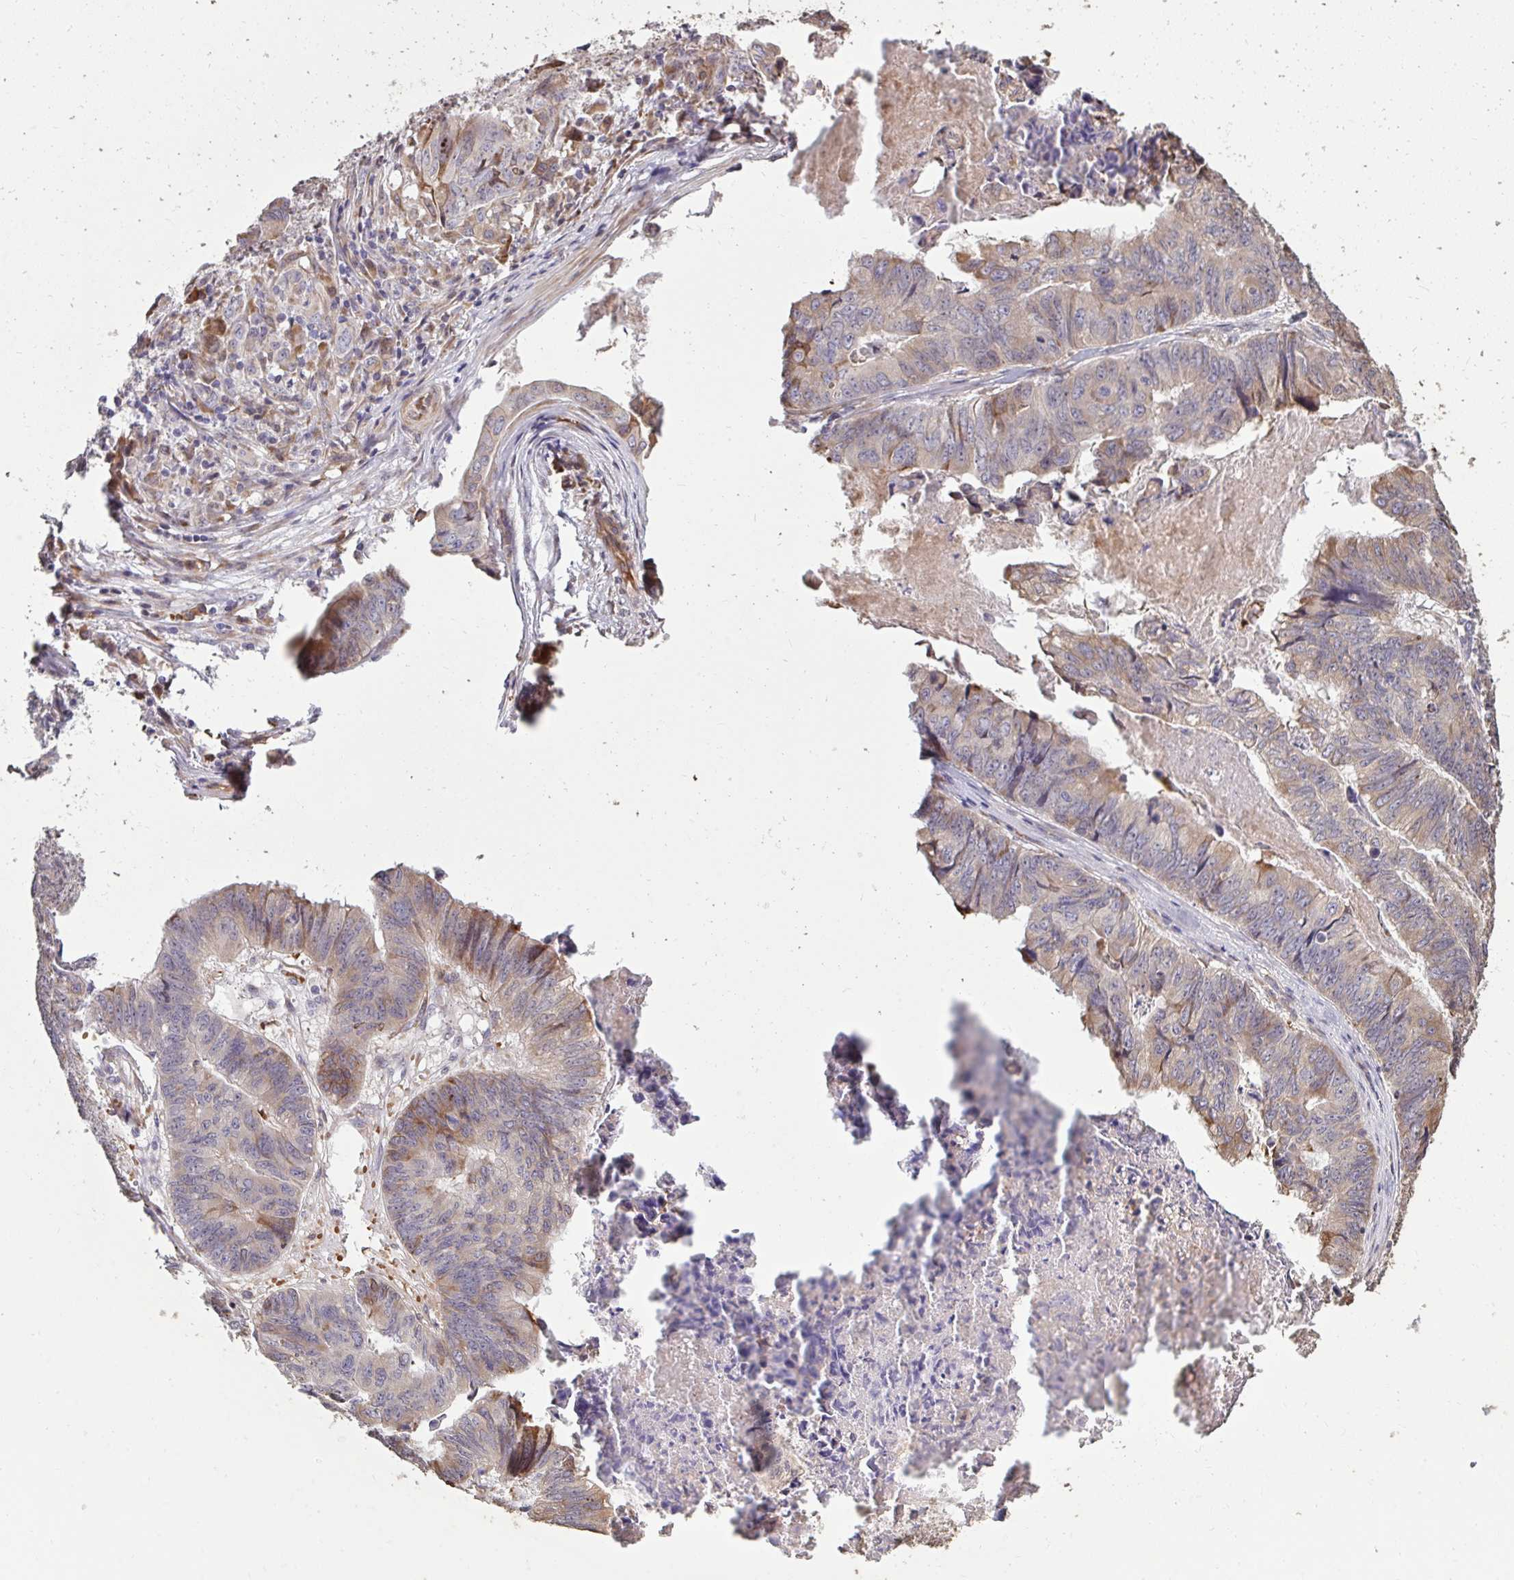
{"staining": {"intensity": "weak", "quantity": "25%-75%", "location": "cytoplasmic/membranous"}, "tissue": "stomach cancer", "cell_type": "Tumor cells", "image_type": "cancer", "snomed": [{"axis": "morphology", "description": "Adenocarcinoma, NOS"}, {"axis": "topography", "description": "Stomach, lower"}], "caption": "Adenocarcinoma (stomach) tissue displays weak cytoplasmic/membranous expression in approximately 25%-75% of tumor cells, visualized by immunohistochemistry.", "gene": "FIBCD1", "patient": {"sex": "male", "age": 77}}